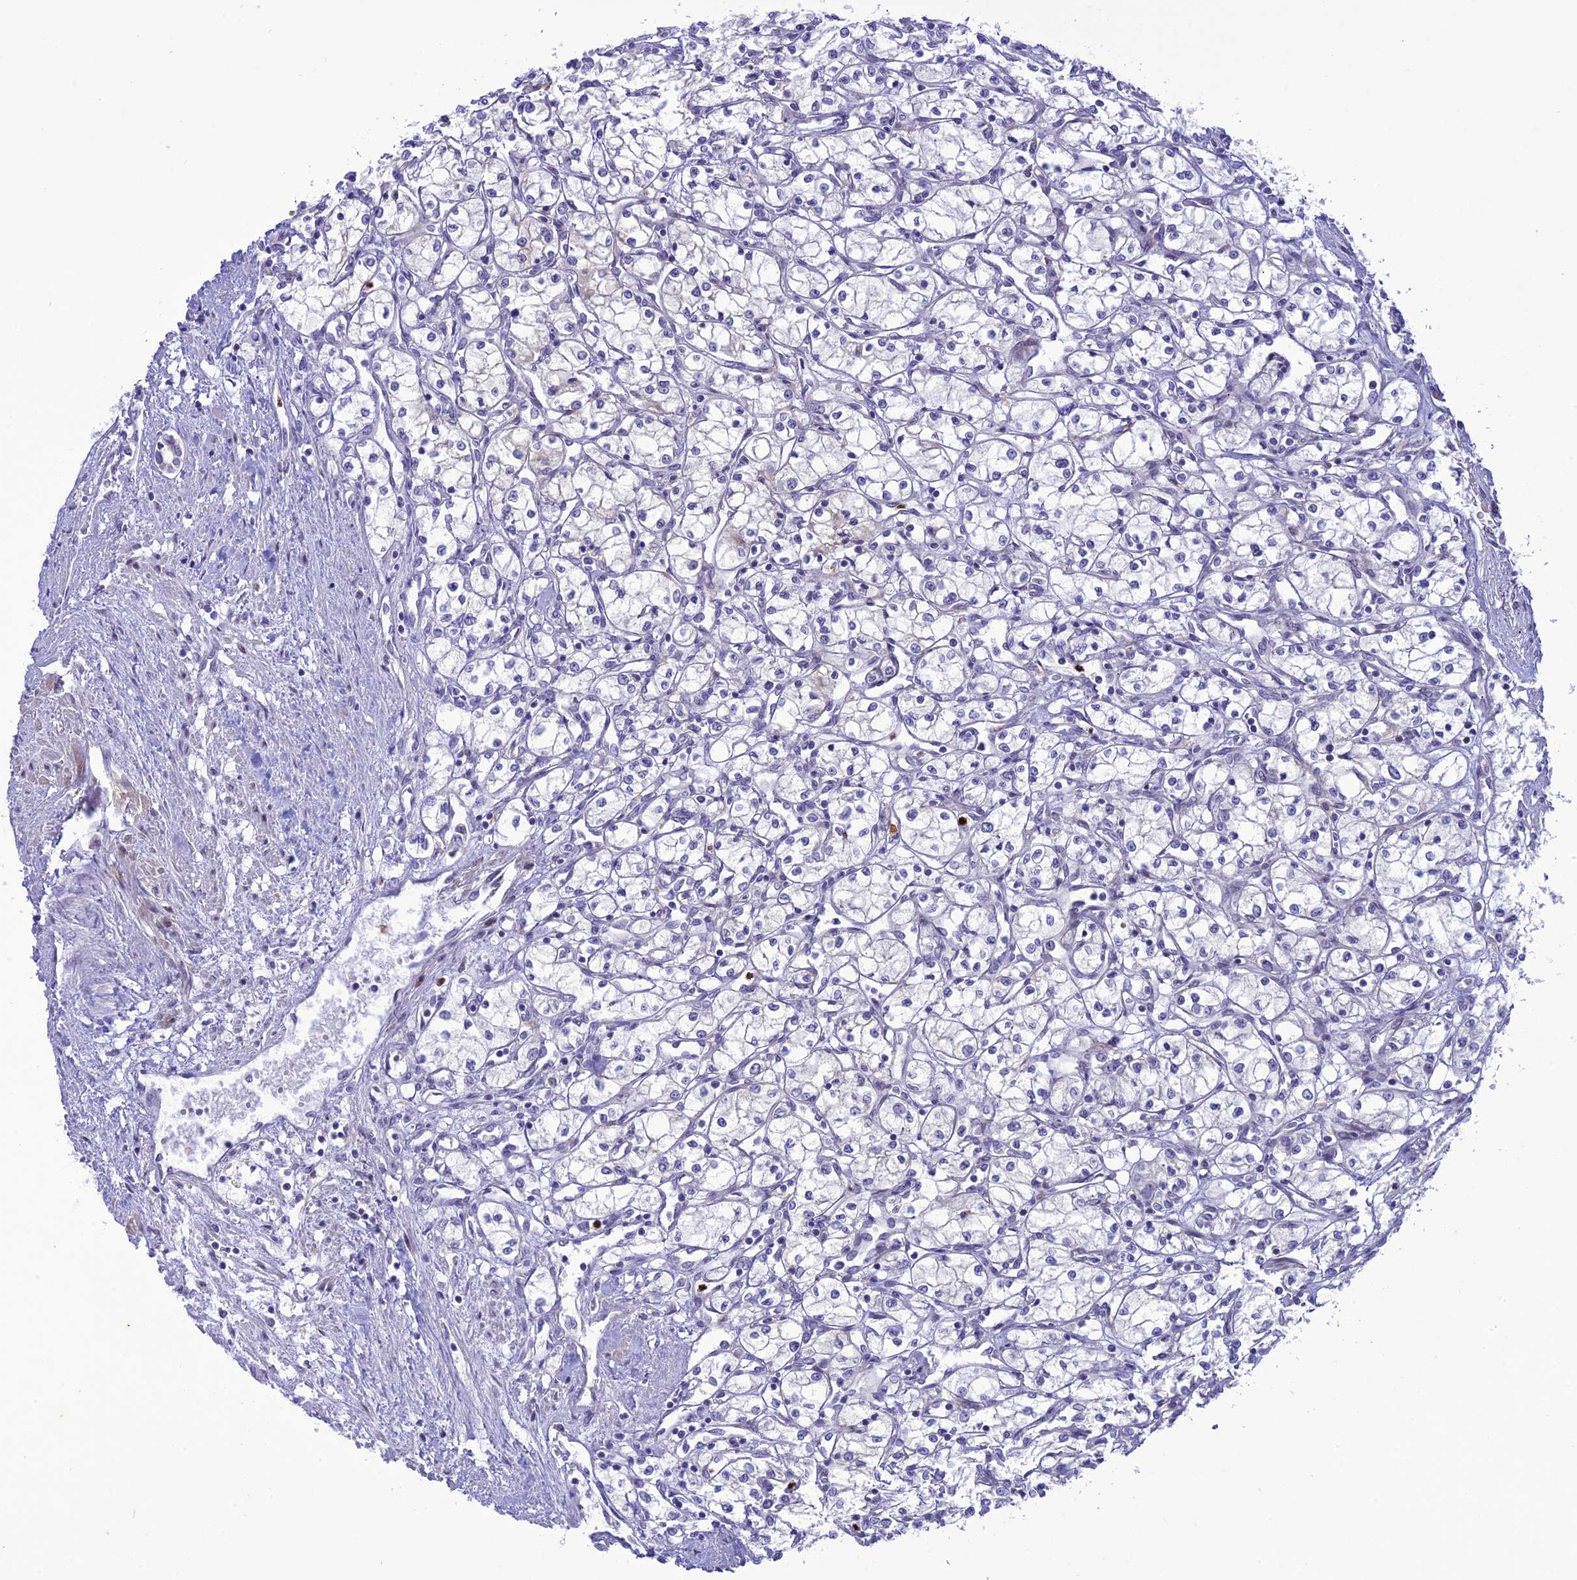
{"staining": {"intensity": "negative", "quantity": "none", "location": "none"}, "tissue": "renal cancer", "cell_type": "Tumor cells", "image_type": "cancer", "snomed": [{"axis": "morphology", "description": "Adenocarcinoma, NOS"}, {"axis": "topography", "description": "Kidney"}], "caption": "The image reveals no staining of tumor cells in renal cancer (adenocarcinoma).", "gene": "JMY", "patient": {"sex": "male", "age": 59}}